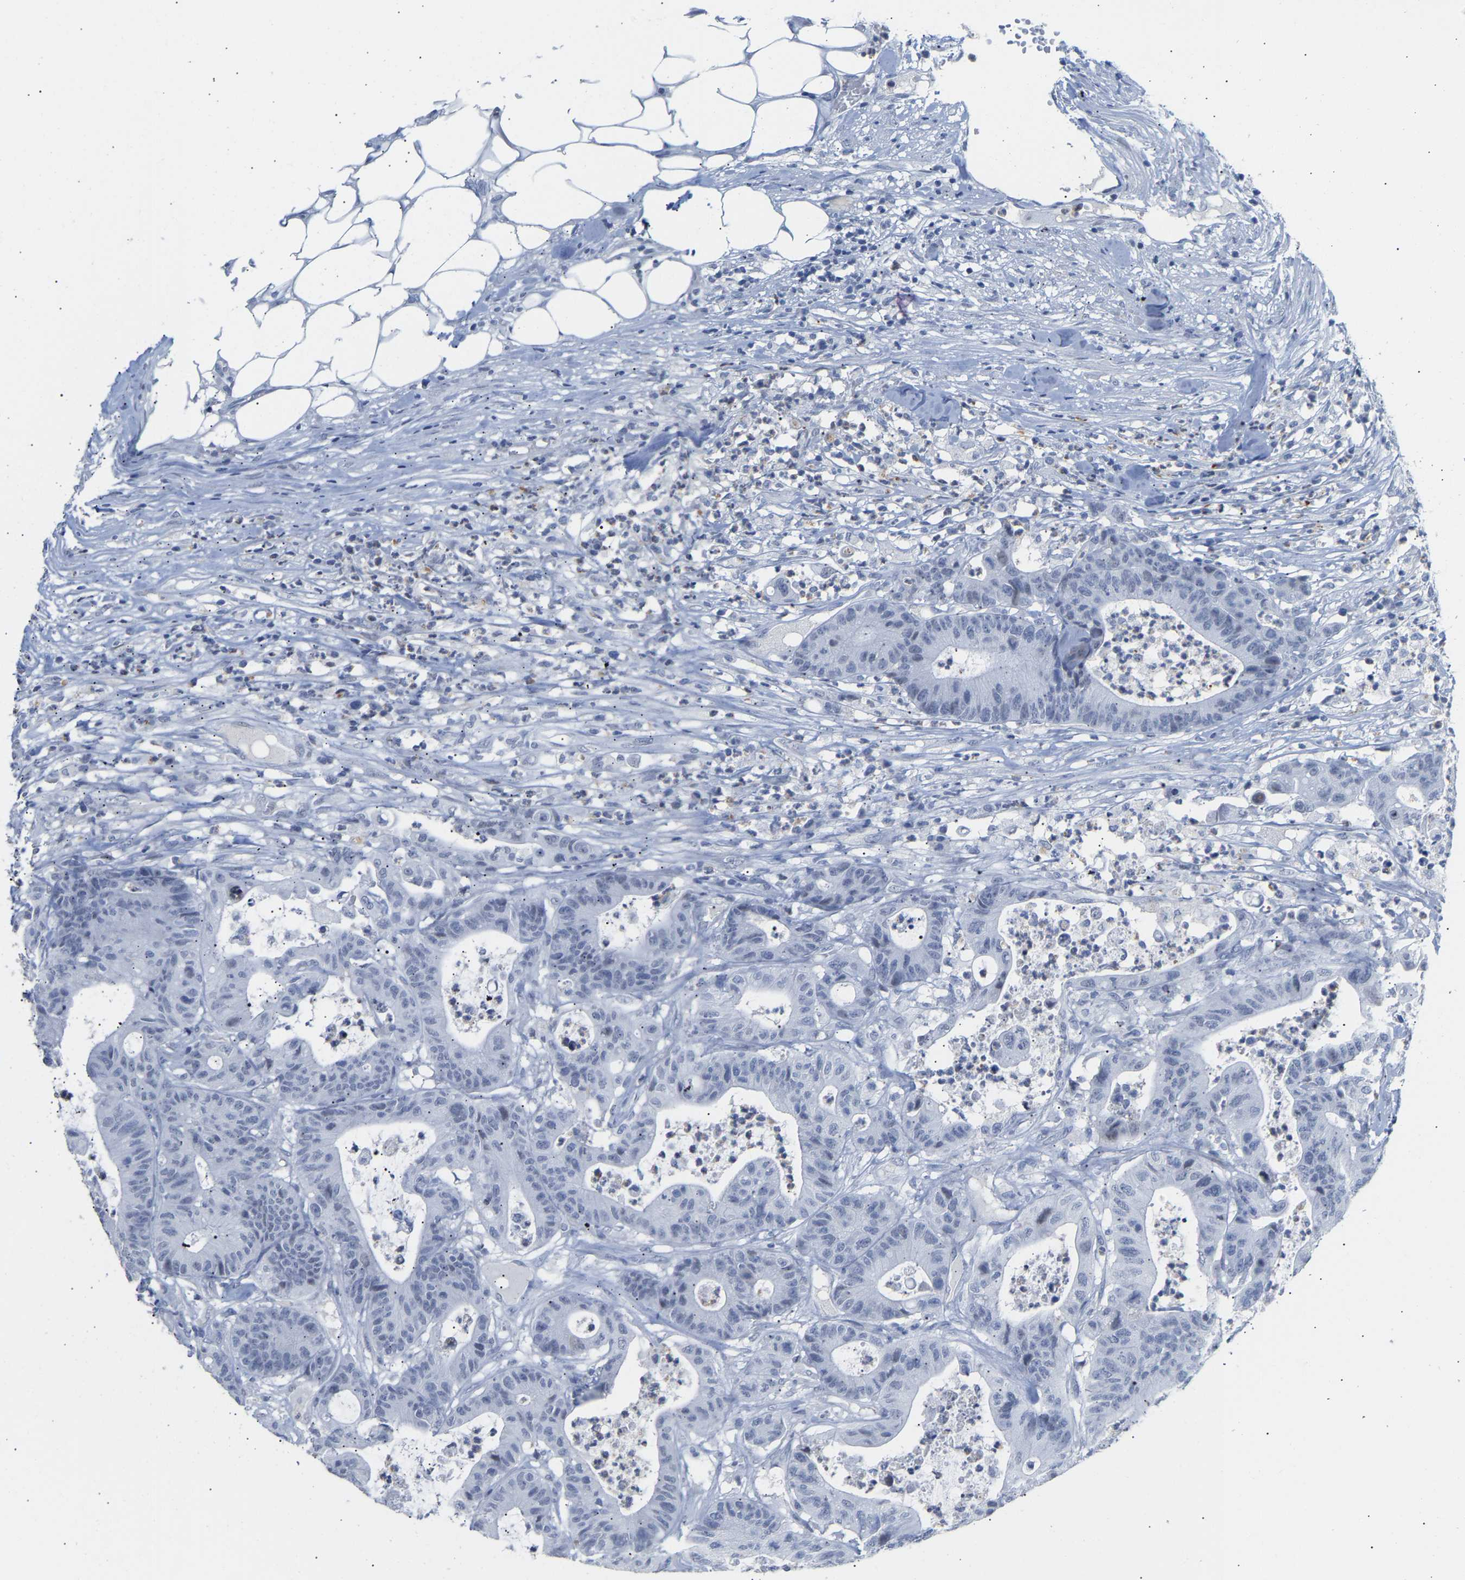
{"staining": {"intensity": "negative", "quantity": "none", "location": "none"}, "tissue": "colorectal cancer", "cell_type": "Tumor cells", "image_type": "cancer", "snomed": [{"axis": "morphology", "description": "Adenocarcinoma, NOS"}, {"axis": "topography", "description": "Colon"}], "caption": "The image displays no significant positivity in tumor cells of colorectal cancer. (Stains: DAB immunohistochemistry (IHC) with hematoxylin counter stain, Microscopy: brightfield microscopy at high magnification).", "gene": "AMPH", "patient": {"sex": "female", "age": 84}}